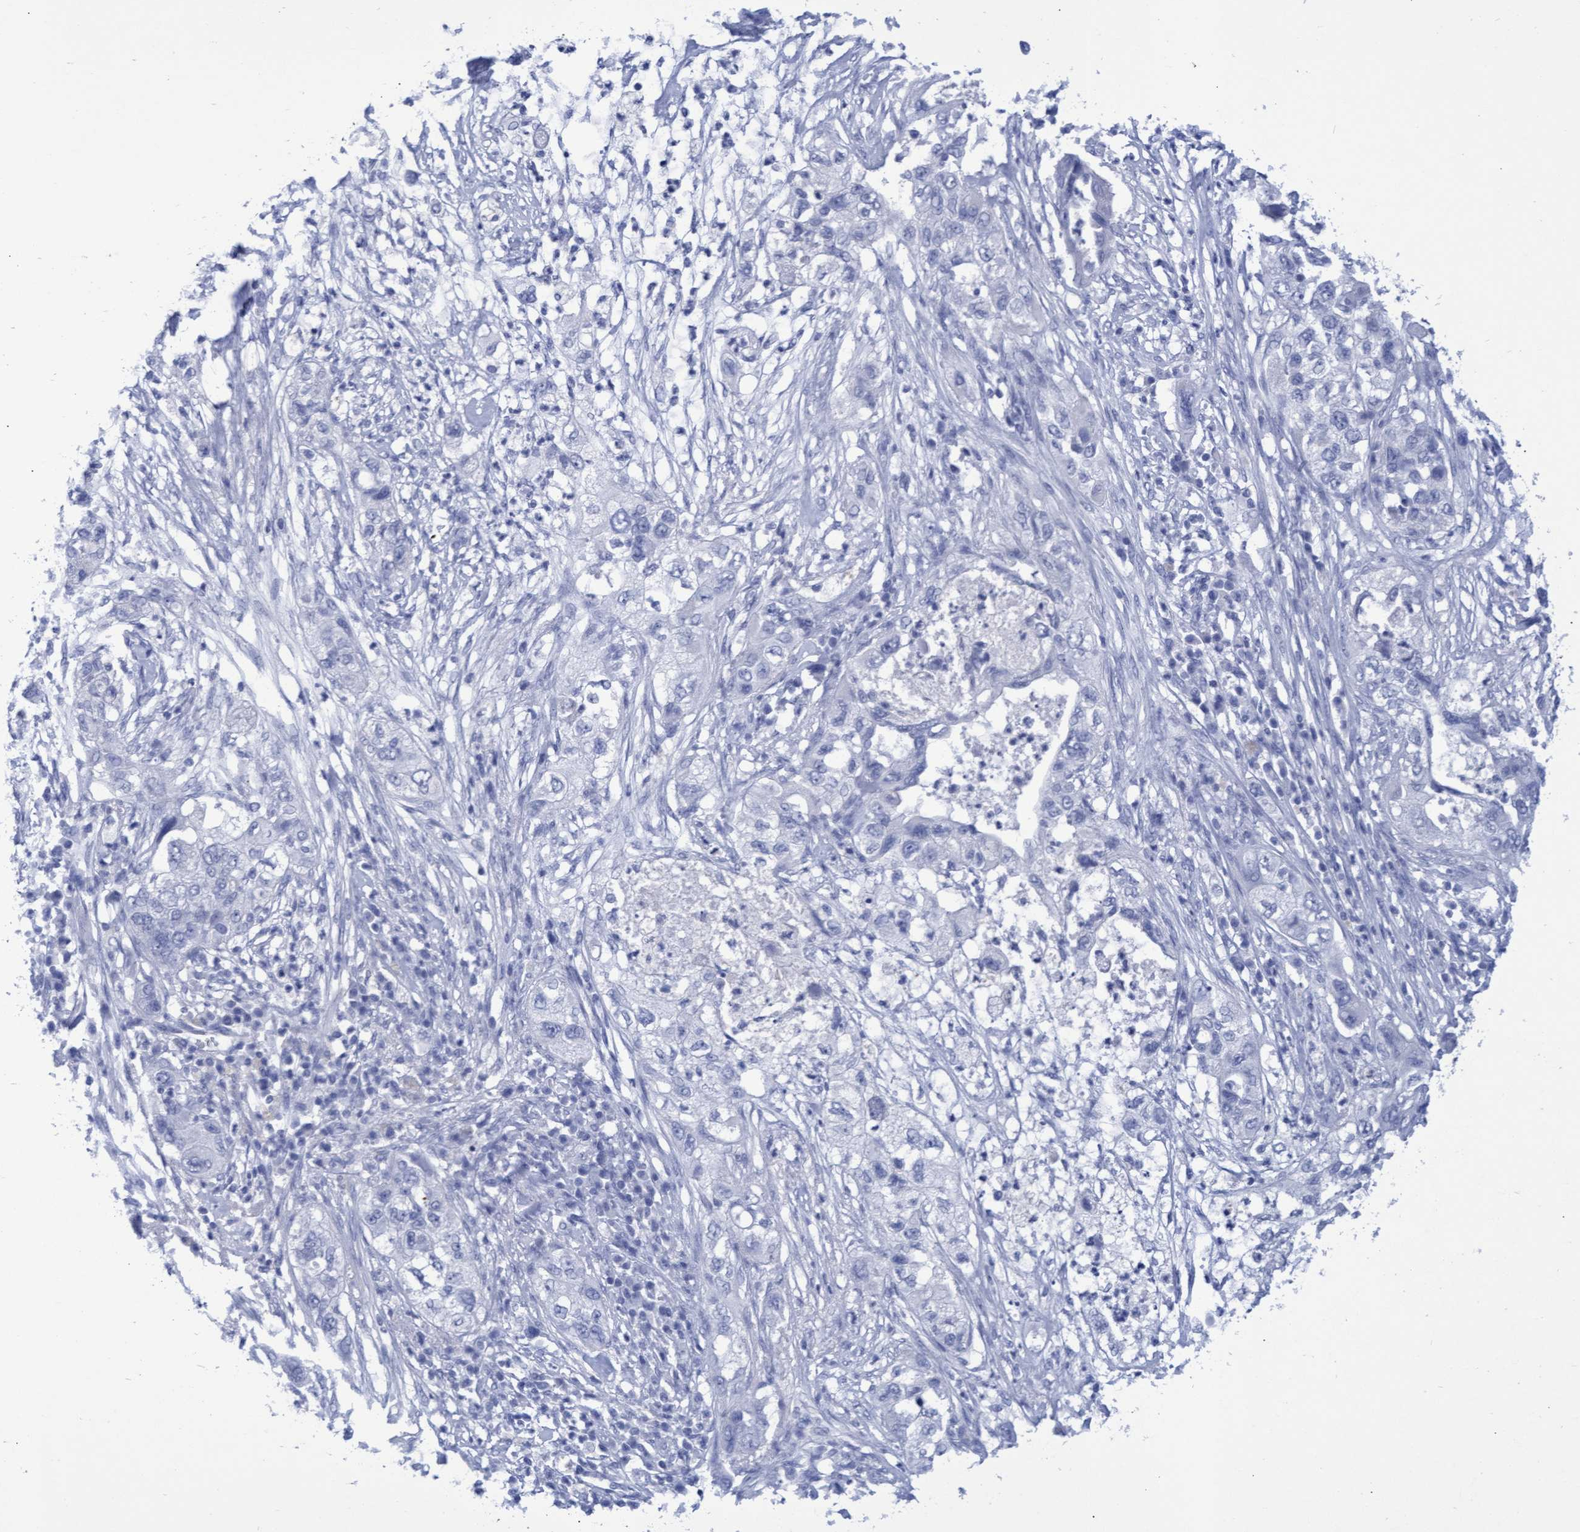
{"staining": {"intensity": "negative", "quantity": "none", "location": "none"}, "tissue": "pancreatic cancer", "cell_type": "Tumor cells", "image_type": "cancer", "snomed": [{"axis": "morphology", "description": "Adenocarcinoma, NOS"}, {"axis": "topography", "description": "Pancreas"}], "caption": "Tumor cells show no significant staining in pancreatic cancer (adenocarcinoma).", "gene": "INSL6", "patient": {"sex": "female", "age": 78}}